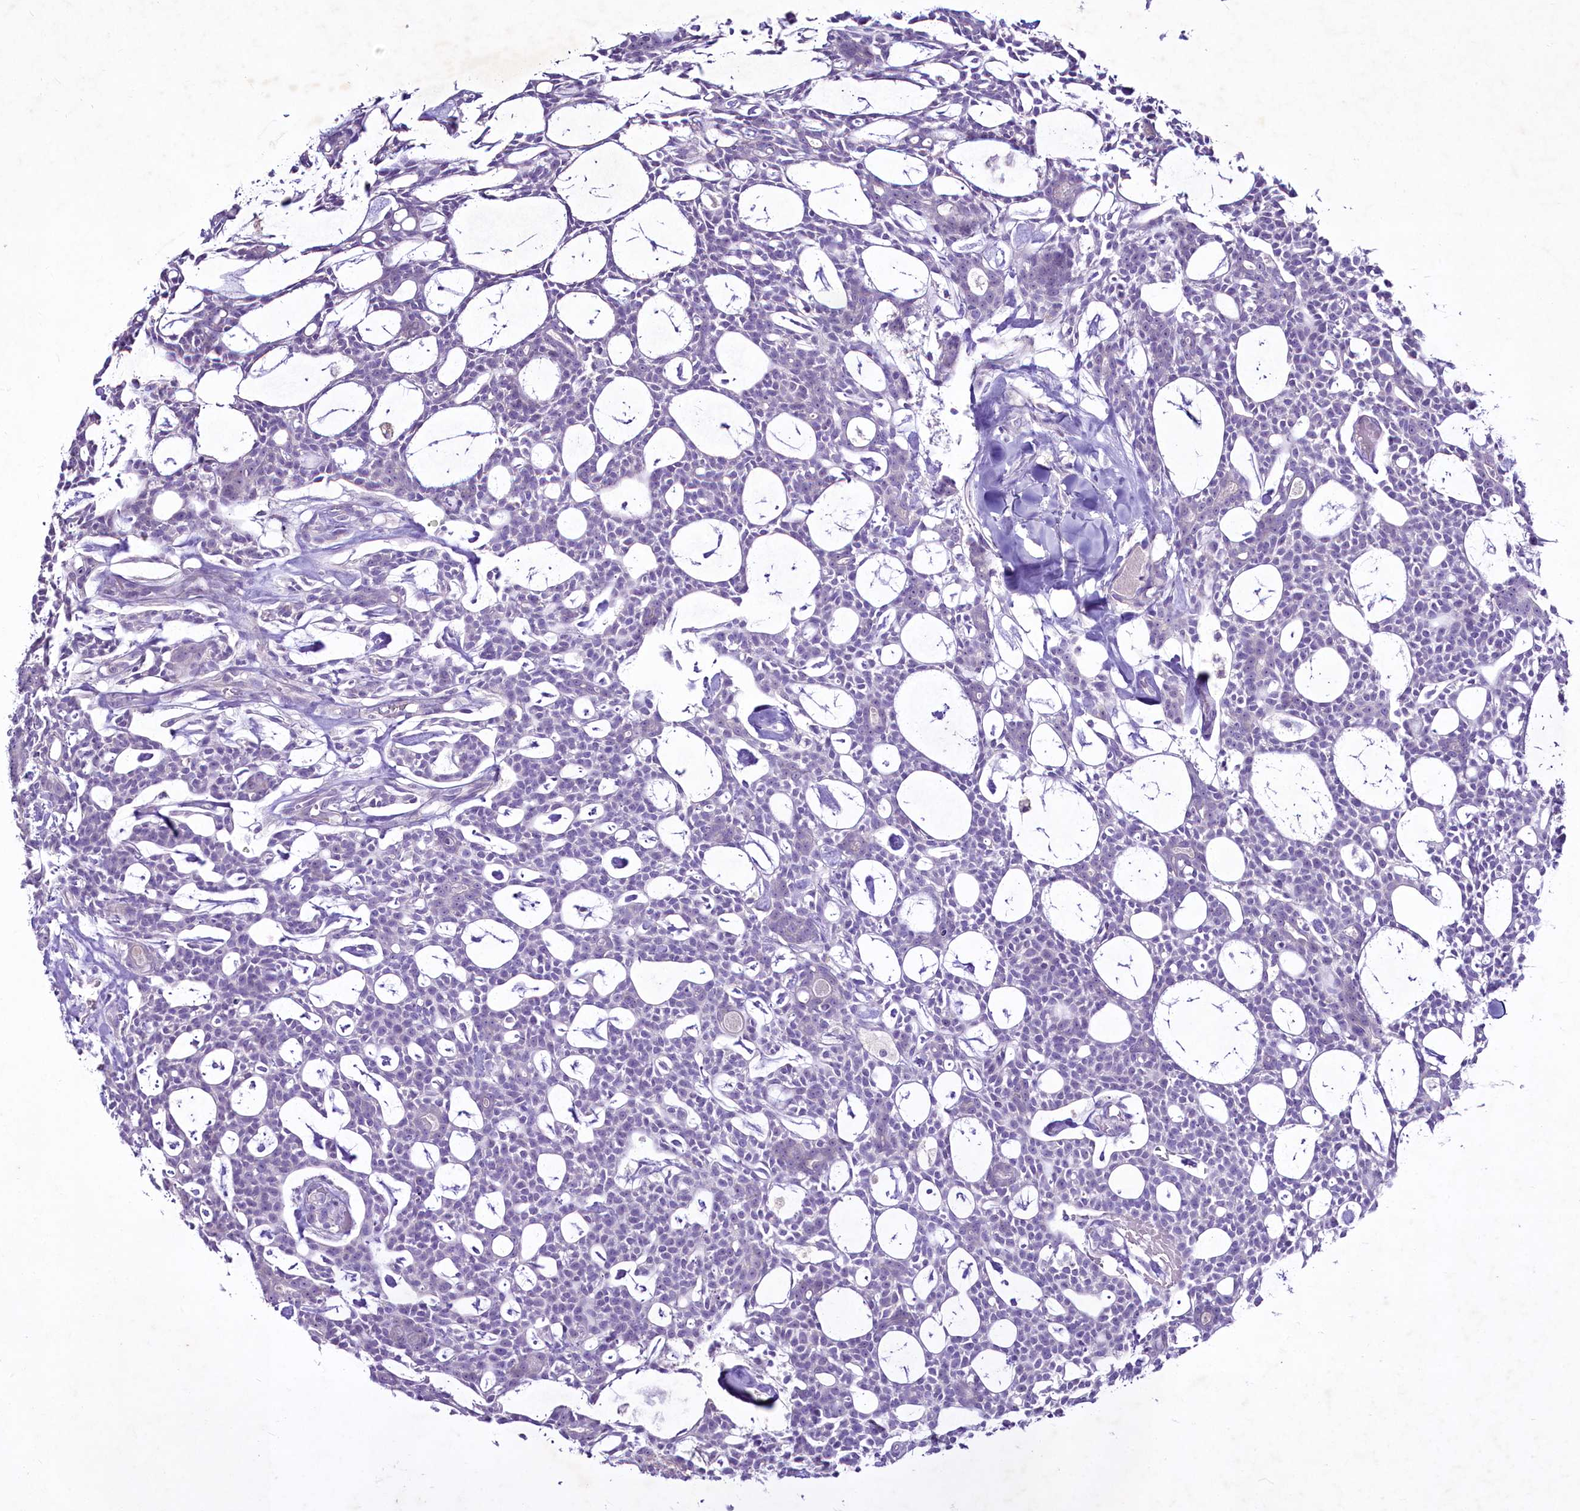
{"staining": {"intensity": "negative", "quantity": "none", "location": "none"}, "tissue": "head and neck cancer", "cell_type": "Tumor cells", "image_type": "cancer", "snomed": [{"axis": "morphology", "description": "Adenocarcinoma, NOS"}, {"axis": "topography", "description": "Salivary gland"}, {"axis": "topography", "description": "Head-Neck"}], "caption": "Immunohistochemistry (IHC) of head and neck adenocarcinoma shows no positivity in tumor cells. (DAB (3,3'-diaminobenzidine) immunohistochemistry with hematoxylin counter stain).", "gene": "FAM209B", "patient": {"sex": "male", "age": 55}}